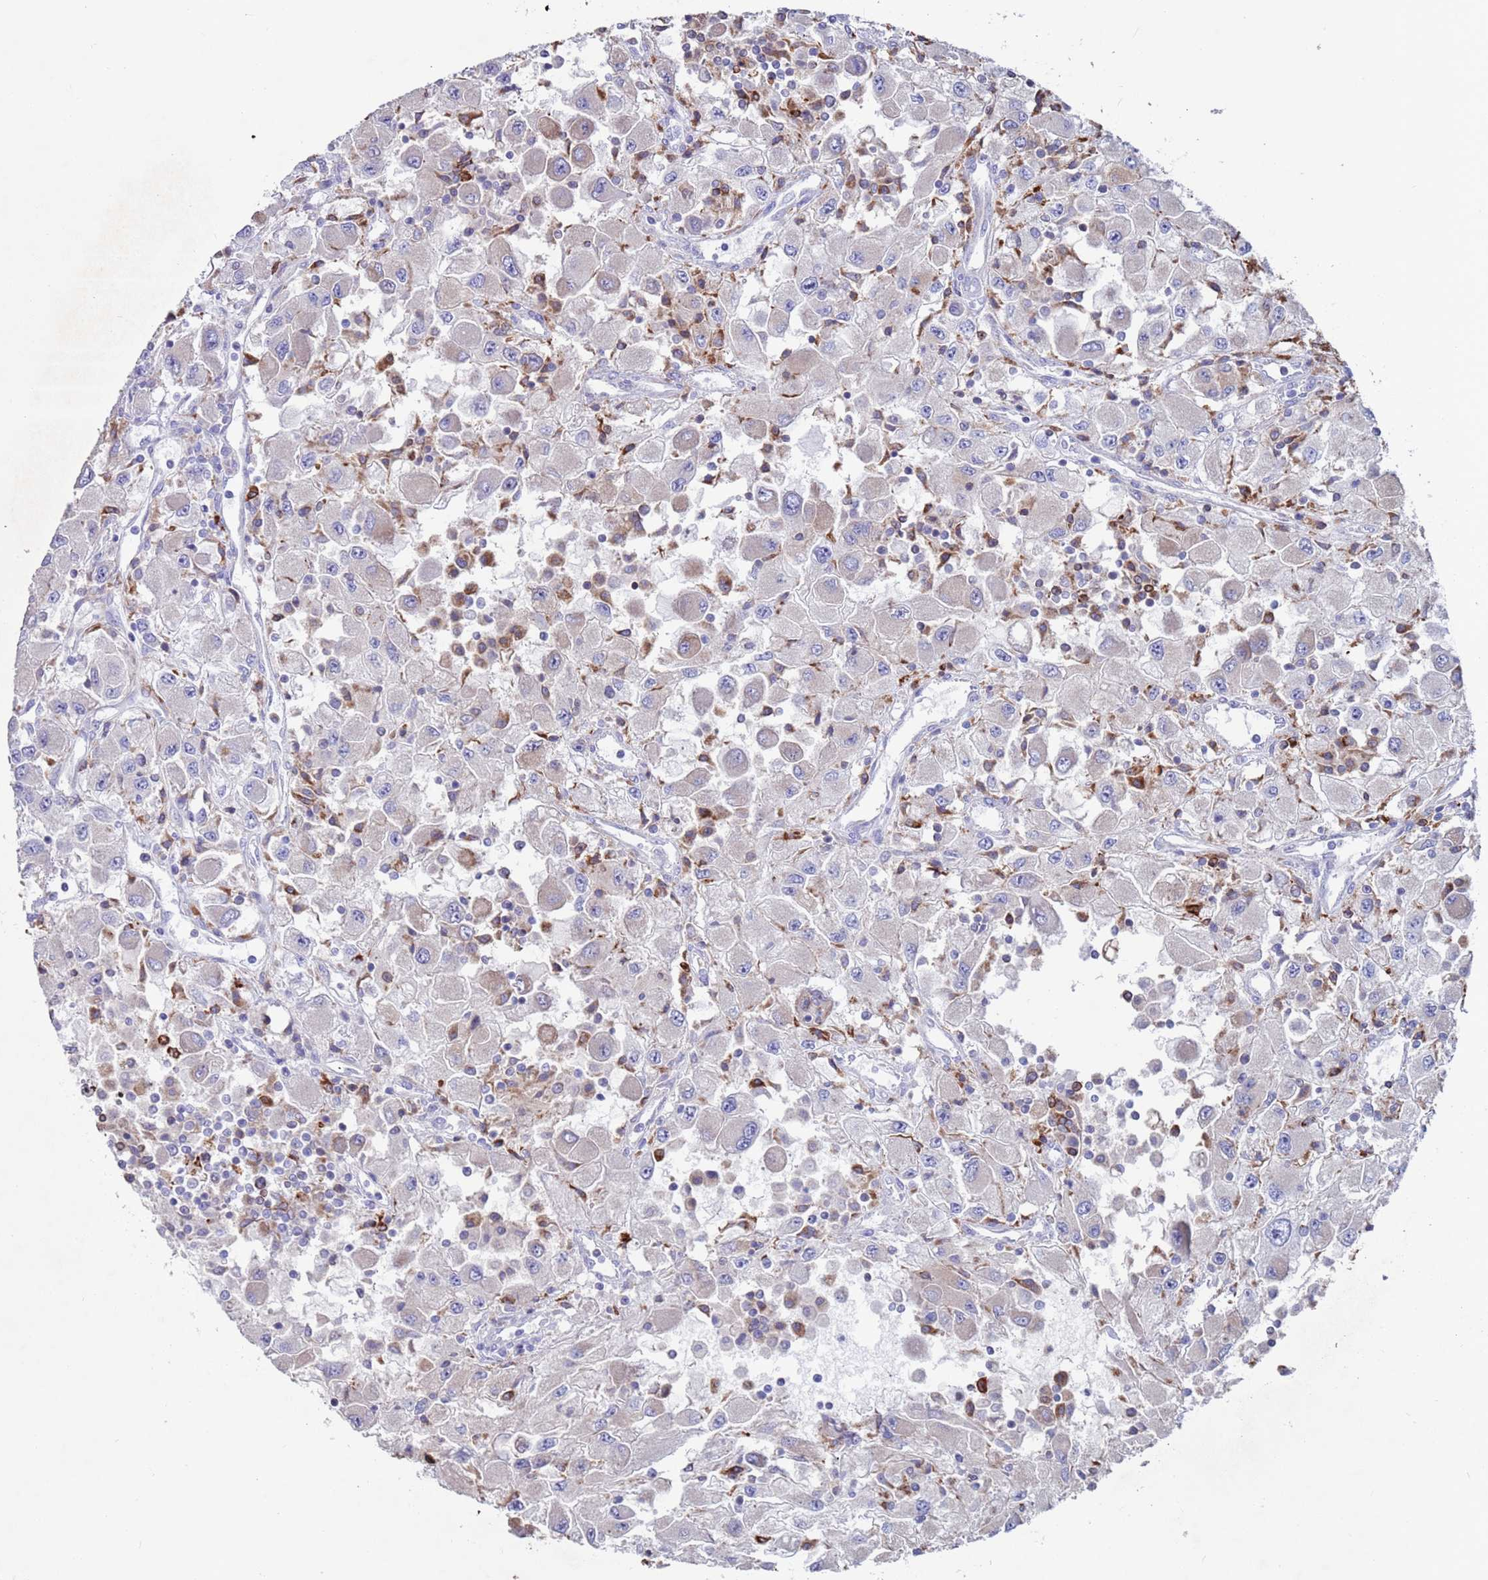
{"staining": {"intensity": "weak", "quantity": "<25%", "location": "cytoplasmic/membranous"}, "tissue": "renal cancer", "cell_type": "Tumor cells", "image_type": "cancer", "snomed": [{"axis": "morphology", "description": "Adenocarcinoma, NOS"}, {"axis": "topography", "description": "Kidney"}], "caption": "Tumor cells are negative for protein expression in human renal adenocarcinoma. (IHC, brightfield microscopy, high magnification).", "gene": "GREB1L", "patient": {"sex": "female", "age": 67}}